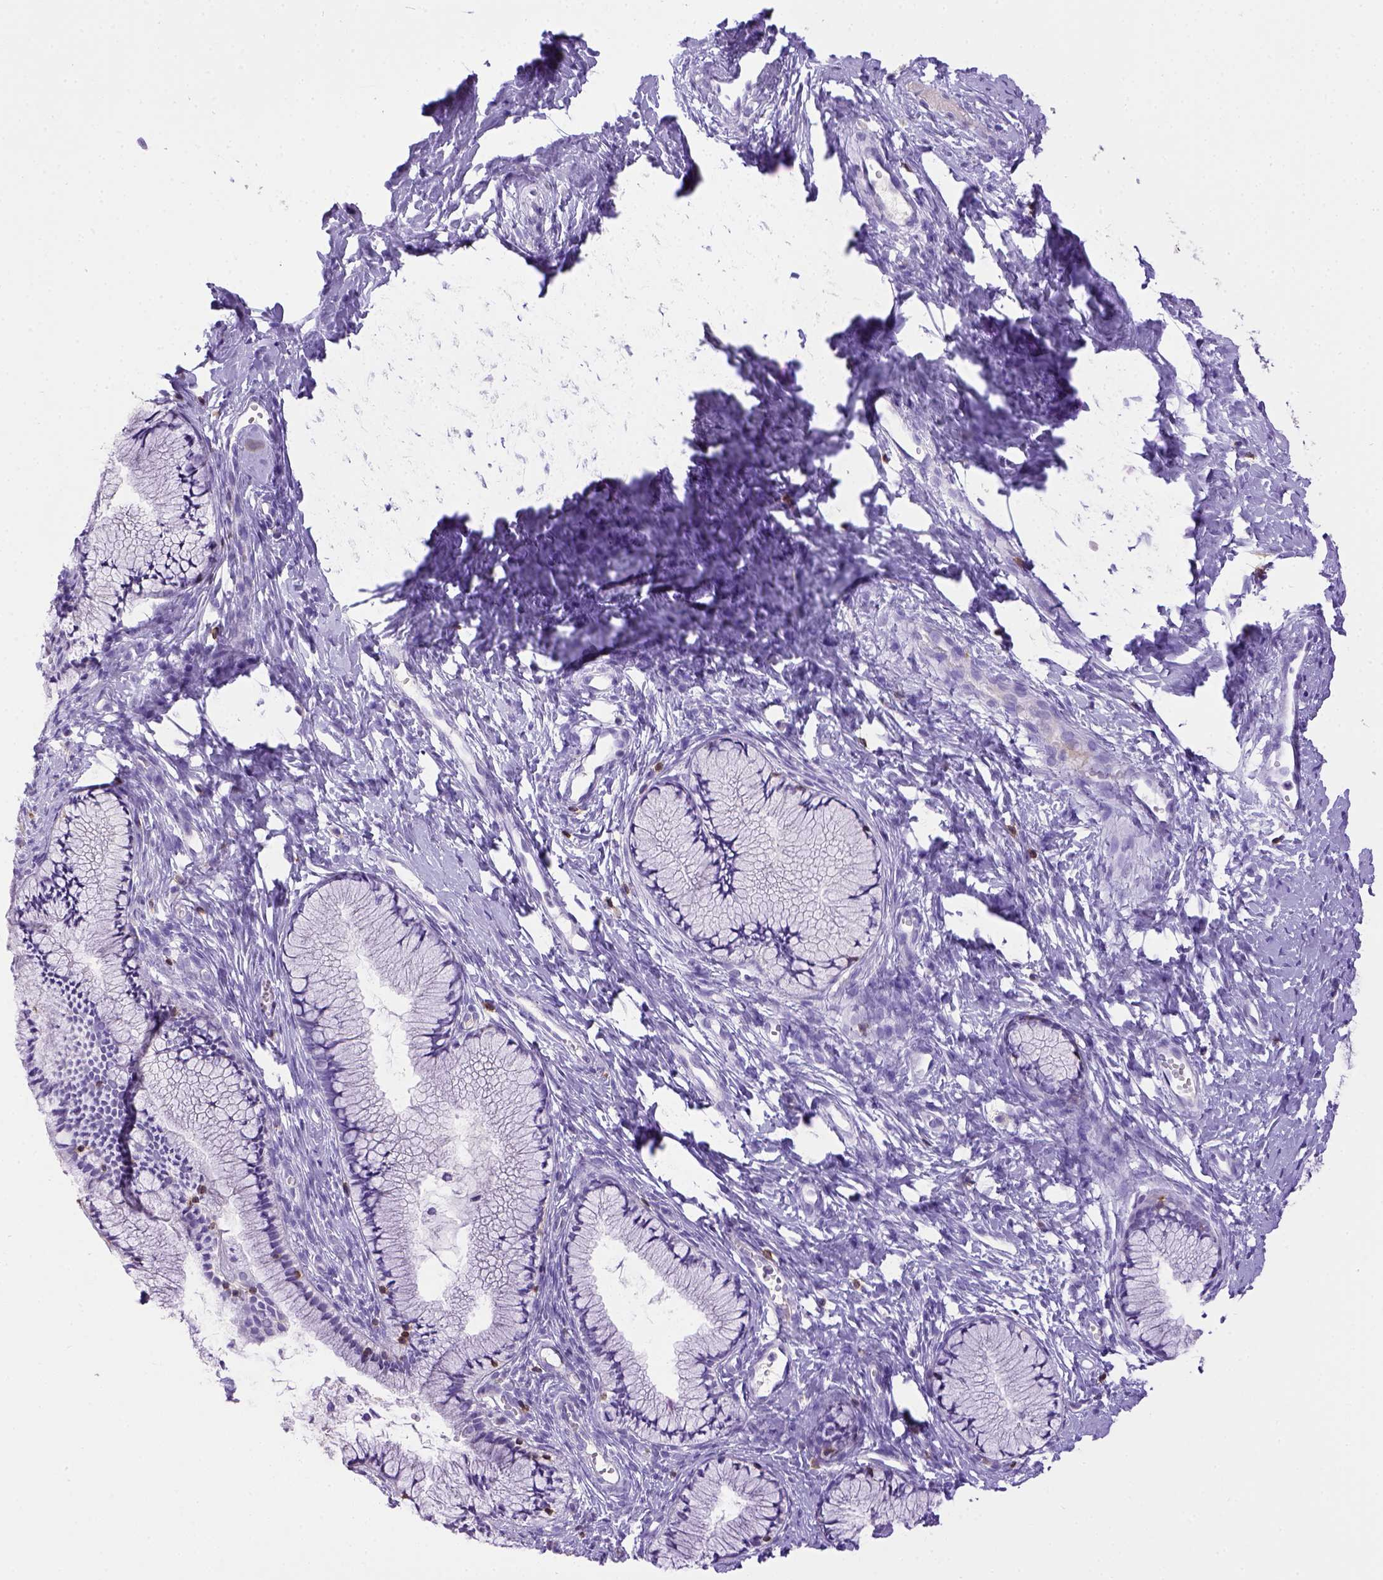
{"staining": {"intensity": "negative", "quantity": "none", "location": "none"}, "tissue": "cervix", "cell_type": "Glandular cells", "image_type": "normal", "snomed": [{"axis": "morphology", "description": "Normal tissue, NOS"}, {"axis": "topography", "description": "Cervix"}], "caption": "Protein analysis of benign cervix demonstrates no significant staining in glandular cells. Nuclei are stained in blue.", "gene": "CD3E", "patient": {"sex": "female", "age": 40}}